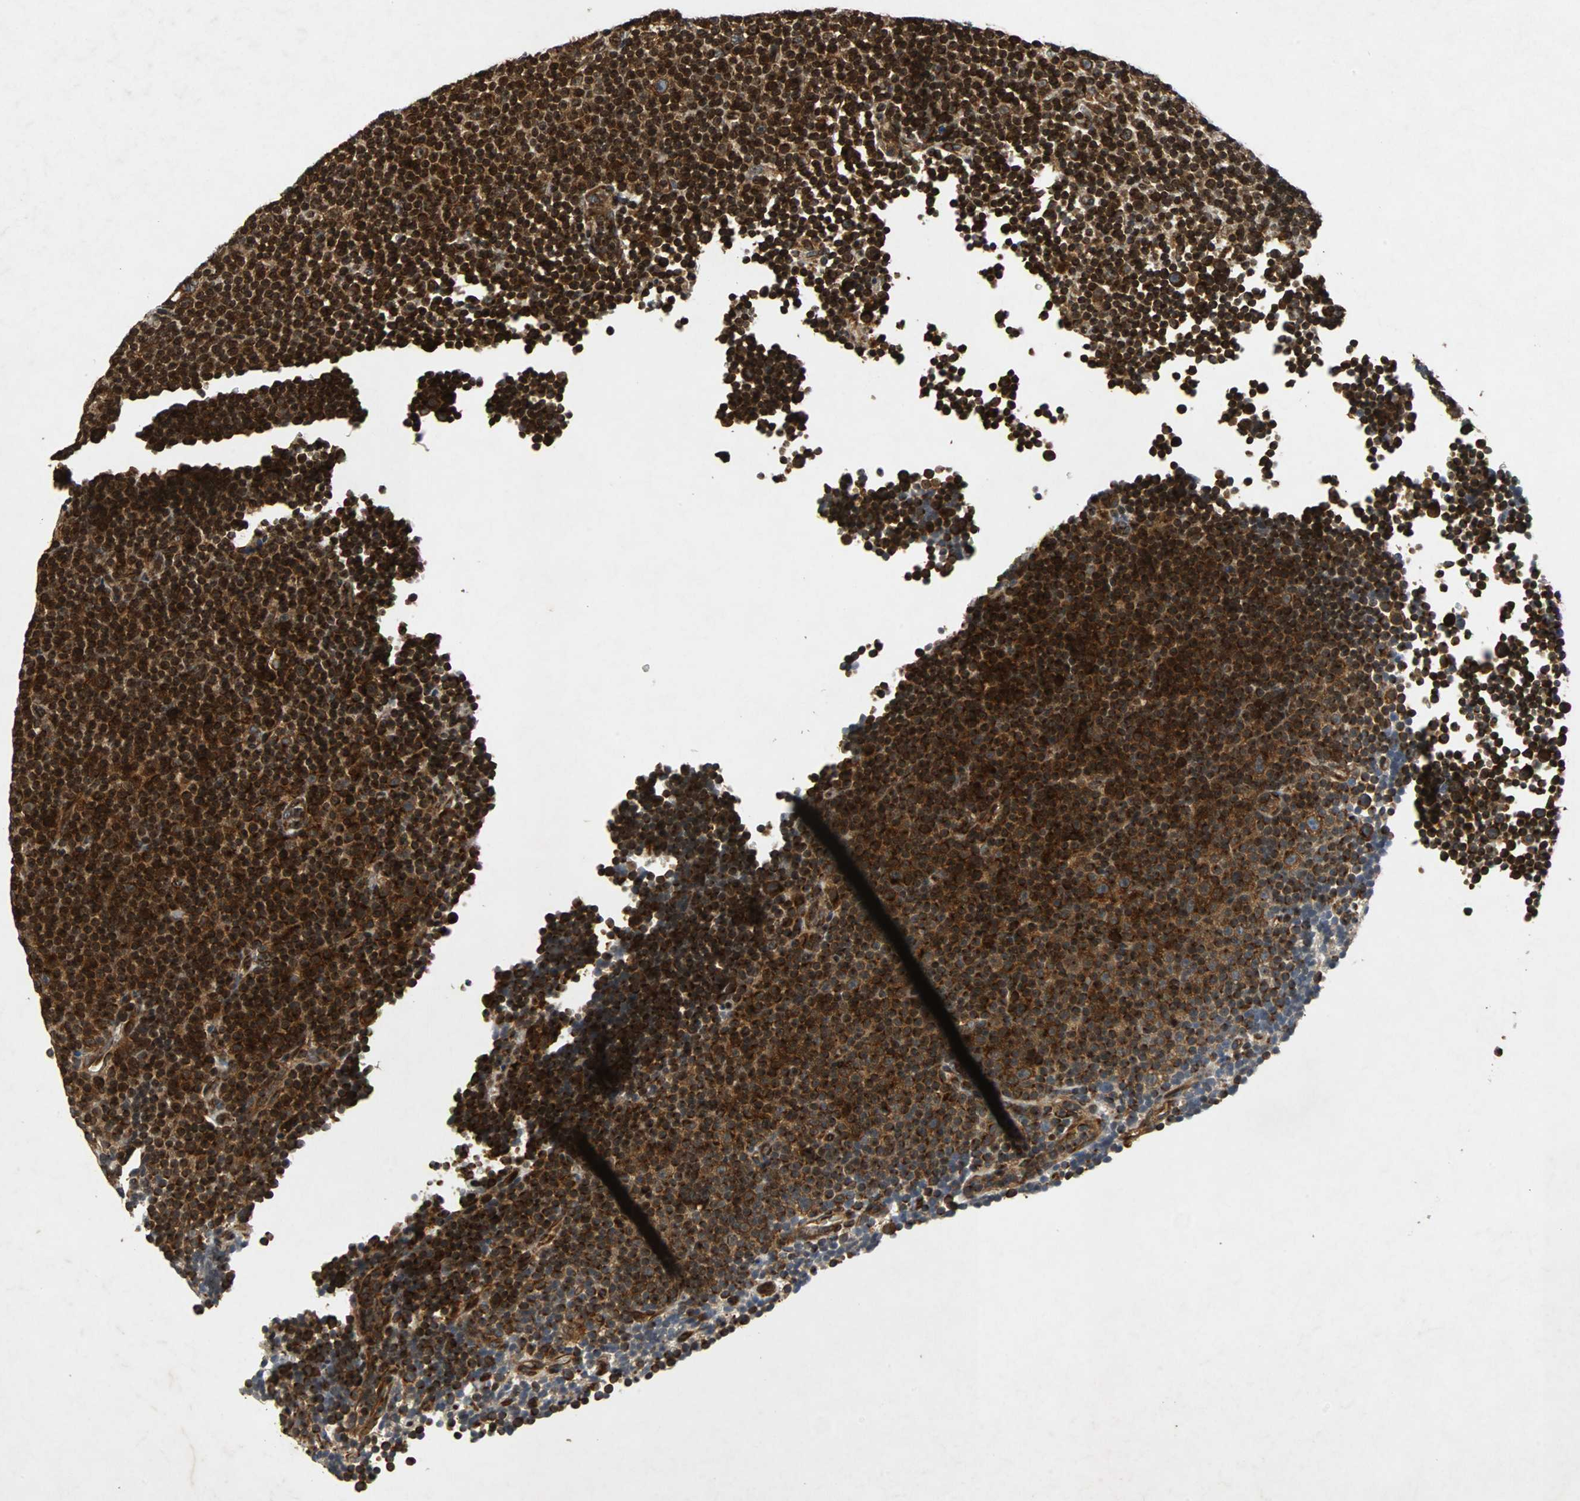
{"staining": {"intensity": "strong", "quantity": ">75%", "location": "cytoplasmic/membranous"}, "tissue": "lymphoma", "cell_type": "Tumor cells", "image_type": "cancer", "snomed": [{"axis": "morphology", "description": "Malignant lymphoma, non-Hodgkin's type, Low grade"}, {"axis": "topography", "description": "Lymph node"}], "caption": "A high-resolution histopathology image shows immunohistochemistry staining of lymphoma, which demonstrates strong cytoplasmic/membranous positivity in about >75% of tumor cells. (DAB IHC with brightfield microscopy, high magnification).", "gene": "TUBA4A", "patient": {"sex": "female", "age": 67}}